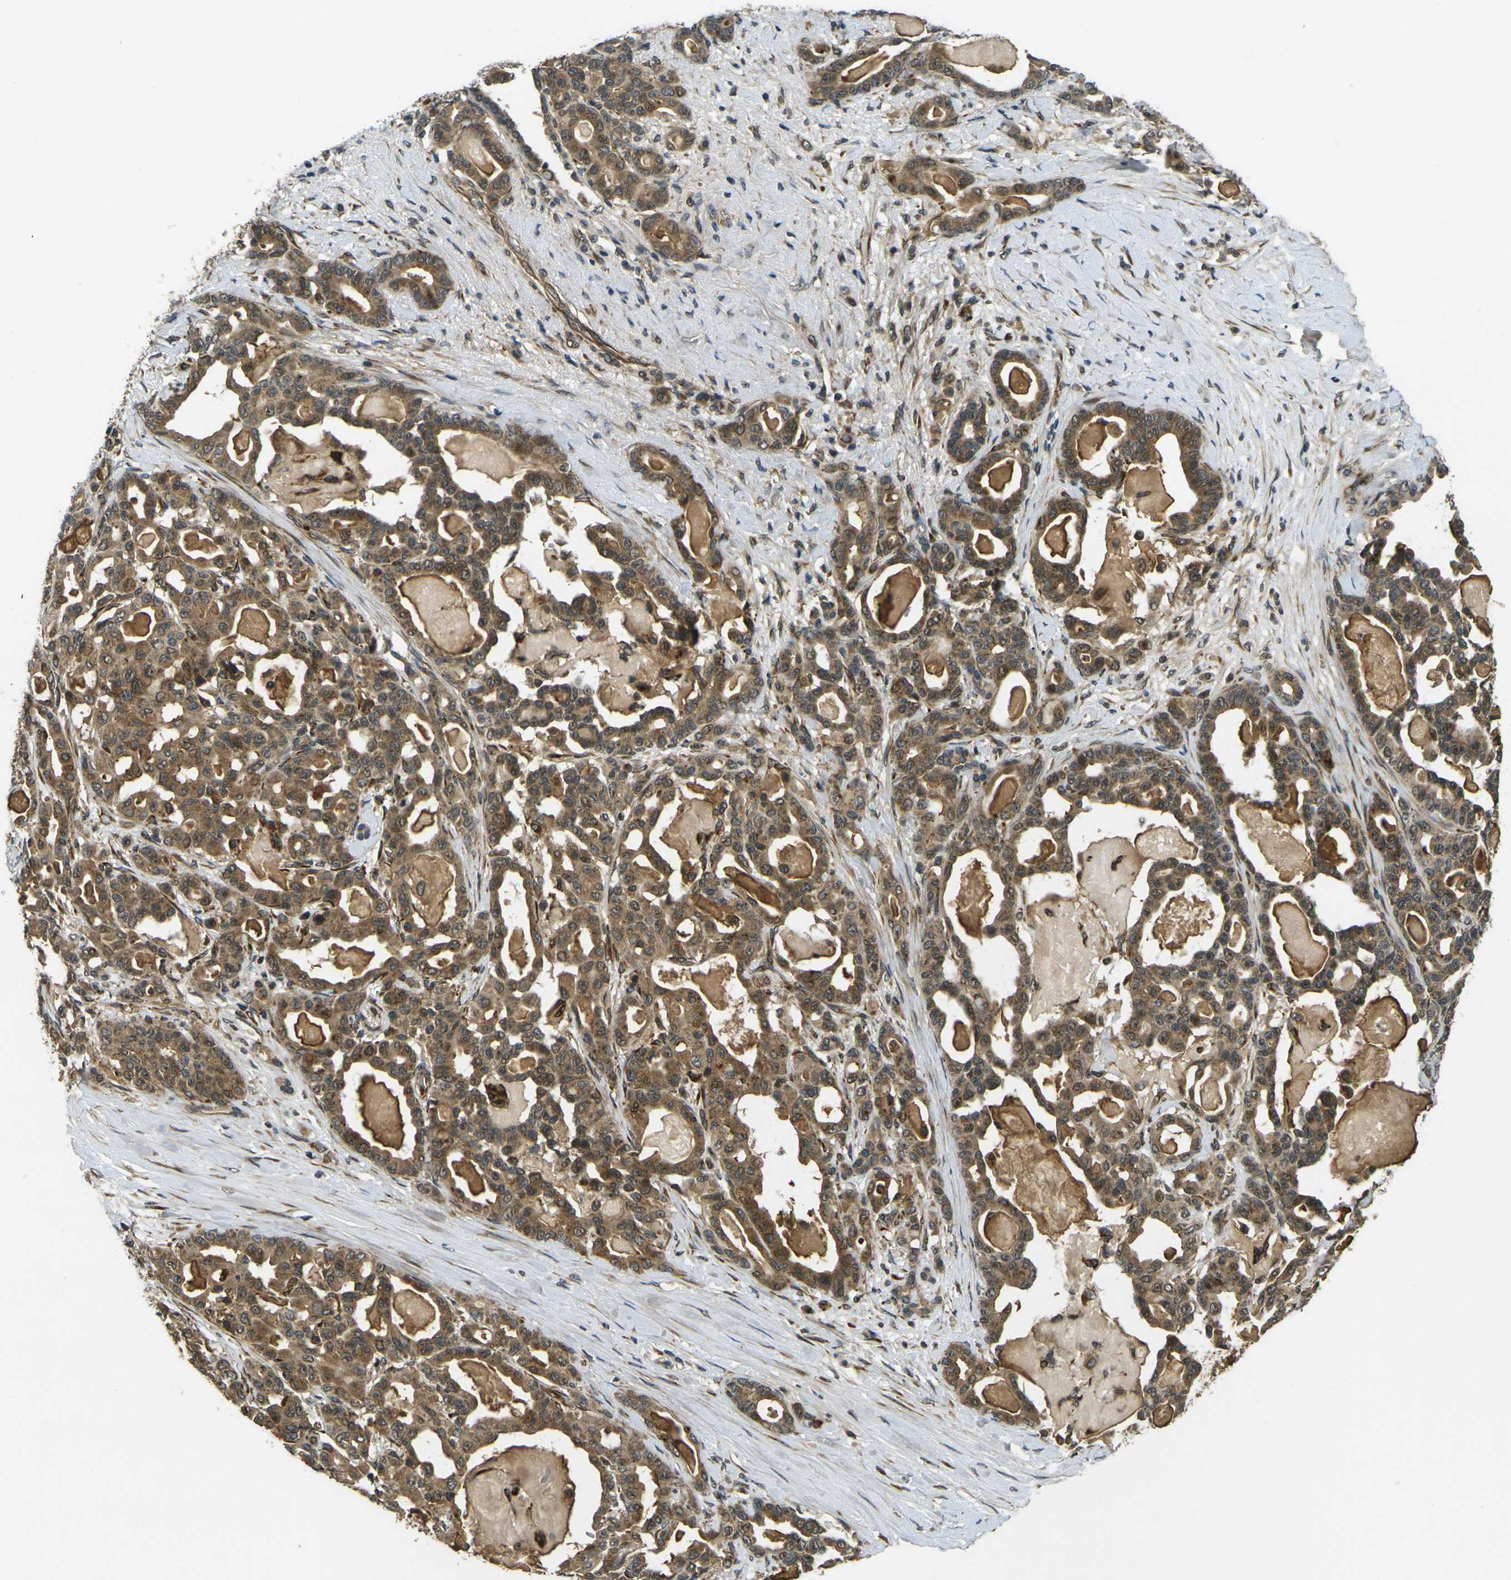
{"staining": {"intensity": "moderate", "quantity": ">75%", "location": "cytoplasmic/membranous,nuclear"}, "tissue": "pancreatic cancer", "cell_type": "Tumor cells", "image_type": "cancer", "snomed": [{"axis": "morphology", "description": "Adenocarcinoma, NOS"}, {"axis": "topography", "description": "Pancreas"}], "caption": "Tumor cells reveal moderate cytoplasmic/membranous and nuclear expression in approximately >75% of cells in adenocarcinoma (pancreatic).", "gene": "FUT11", "patient": {"sex": "male", "age": 63}}